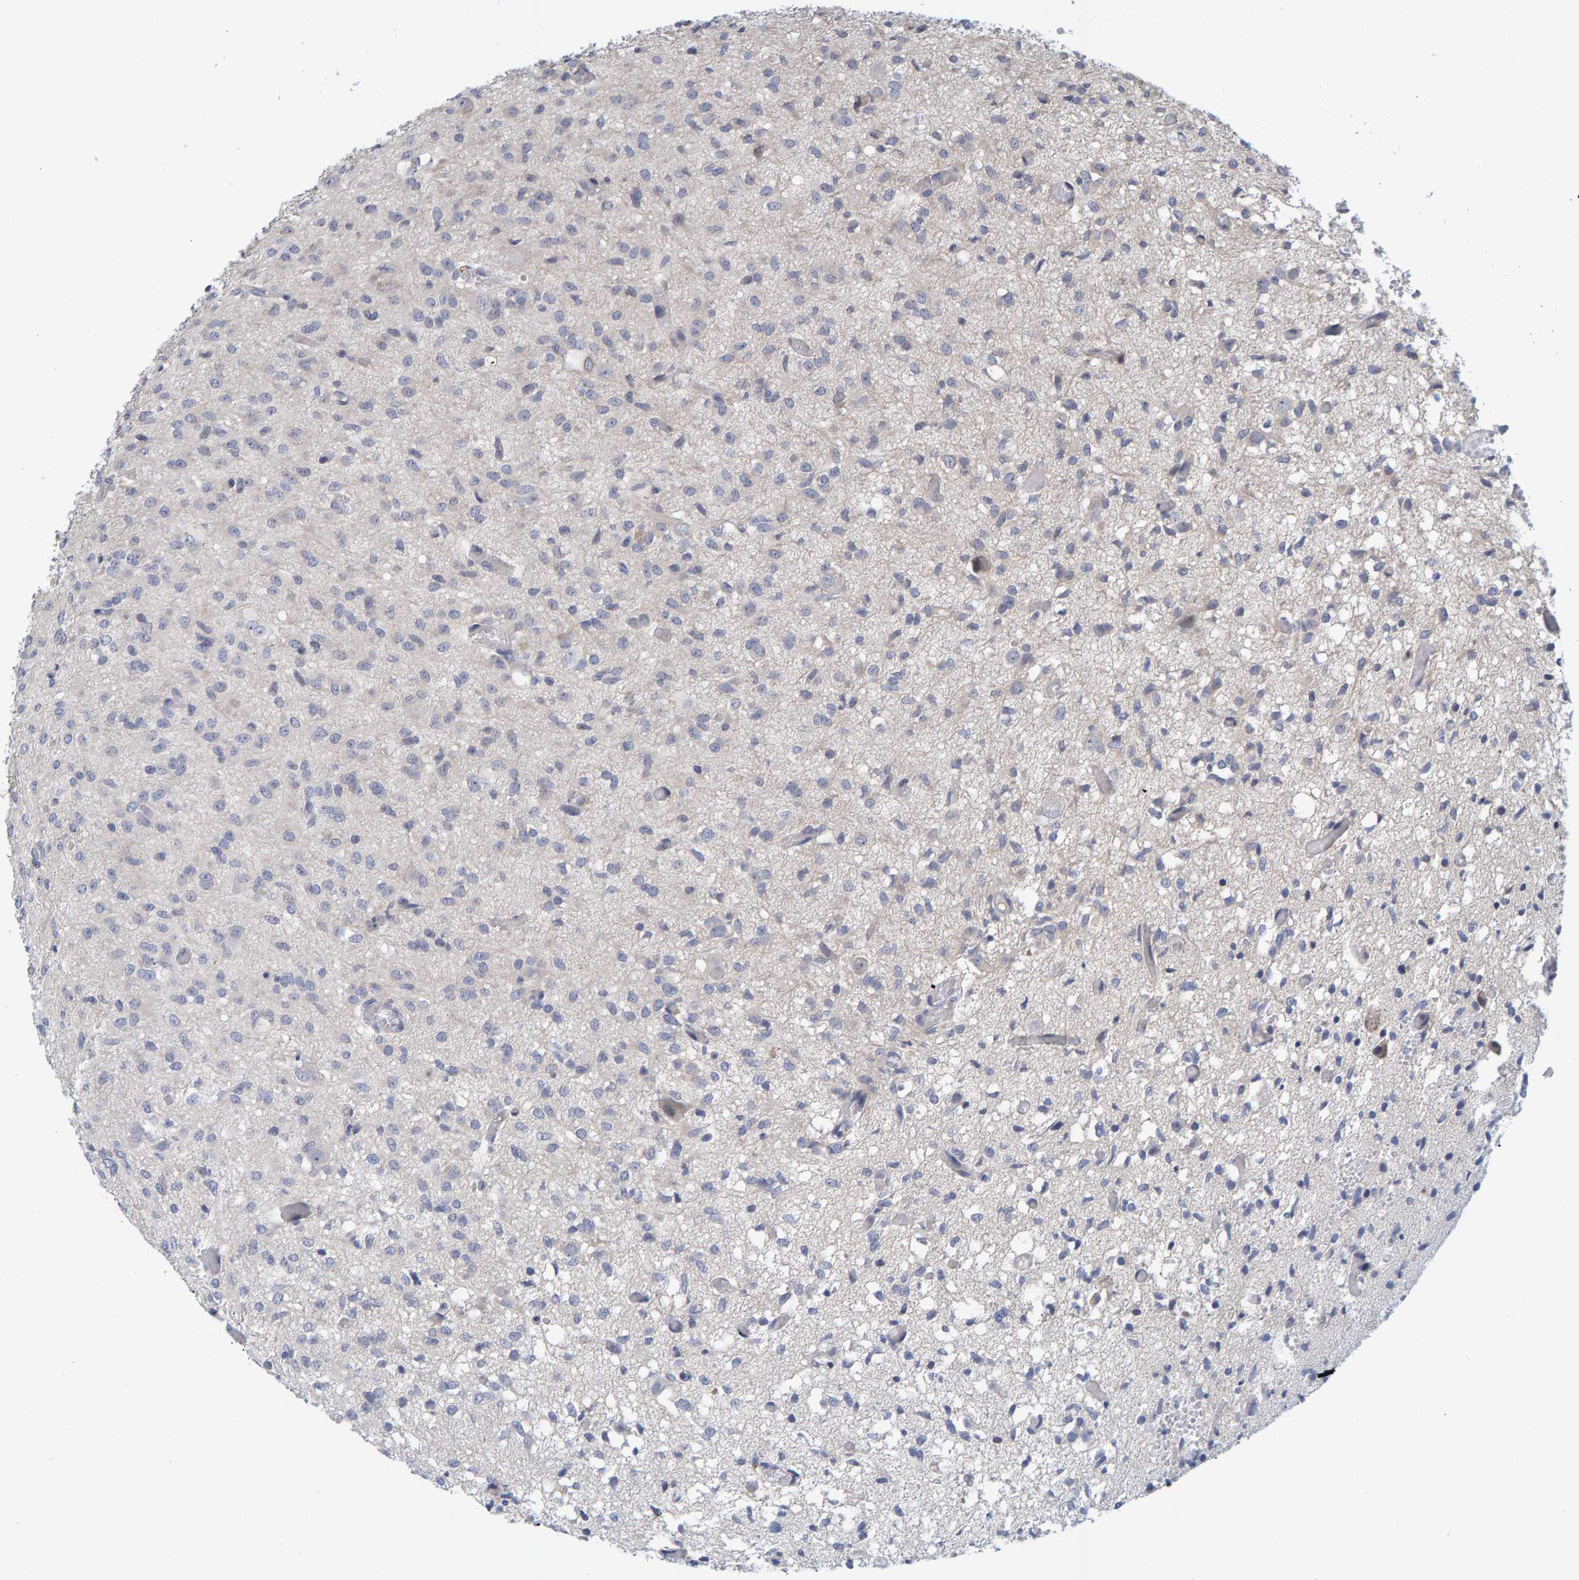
{"staining": {"intensity": "negative", "quantity": "none", "location": "none"}, "tissue": "glioma", "cell_type": "Tumor cells", "image_type": "cancer", "snomed": [{"axis": "morphology", "description": "Glioma, malignant, High grade"}, {"axis": "topography", "description": "Brain"}], "caption": "The image demonstrates no significant staining in tumor cells of glioma.", "gene": "ZNF77", "patient": {"sex": "female", "age": 59}}